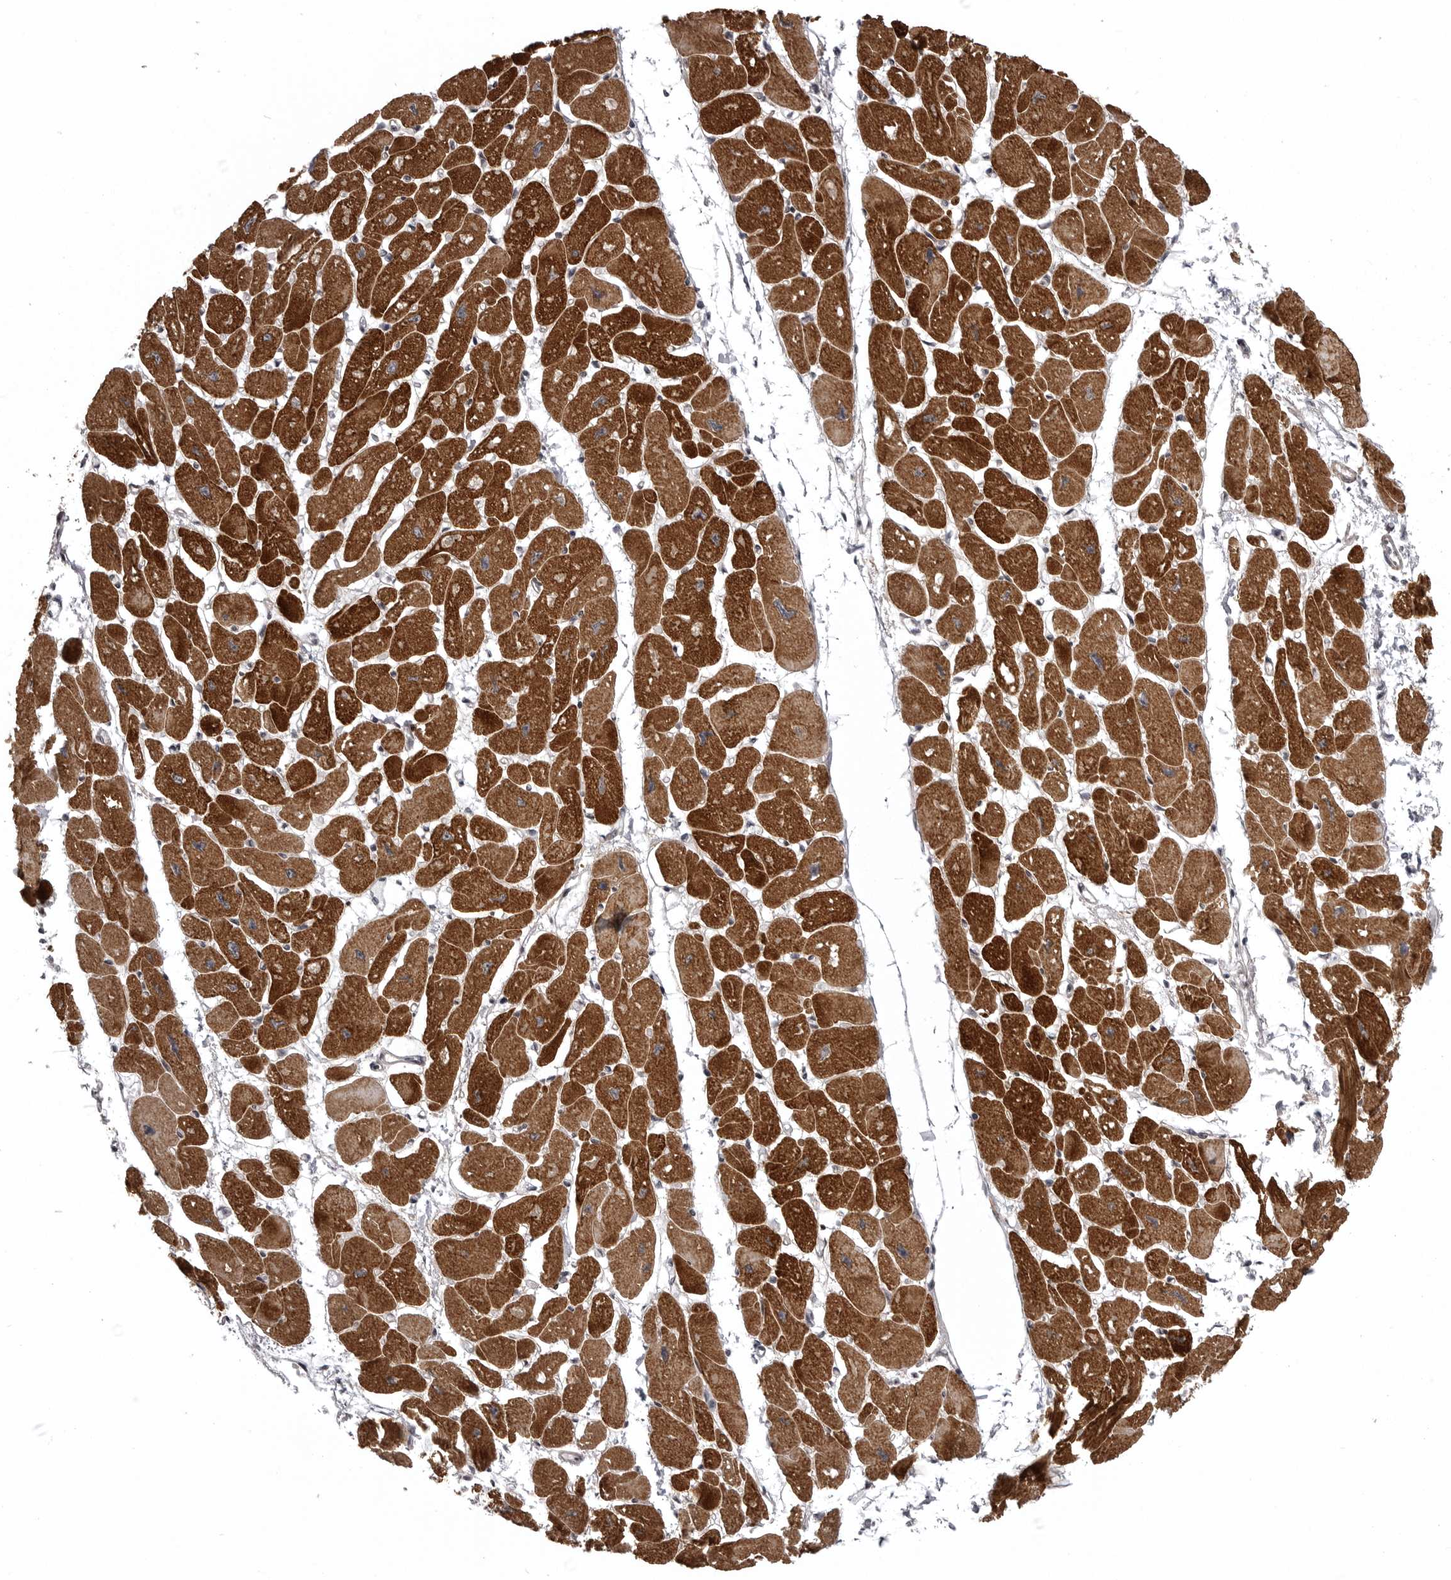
{"staining": {"intensity": "strong", "quantity": ">75%", "location": "cytoplasmic/membranous"}, "tissue": "heart muscle", "cell_type": "Cardiomyocytes", "image_type": "normal", "snomed": [{"axis": "morphology", "description": "Normal tissue, NOS"}, {"axis": "topography", "description": "Heart"}], "caption": "A brown stain highlights strong cytoplasmic/membranous staining of a protein in cardiomyocytes of benign heart muscle.", "gene": "SNX16", "patient": {"sex": "female", "age": 54}}